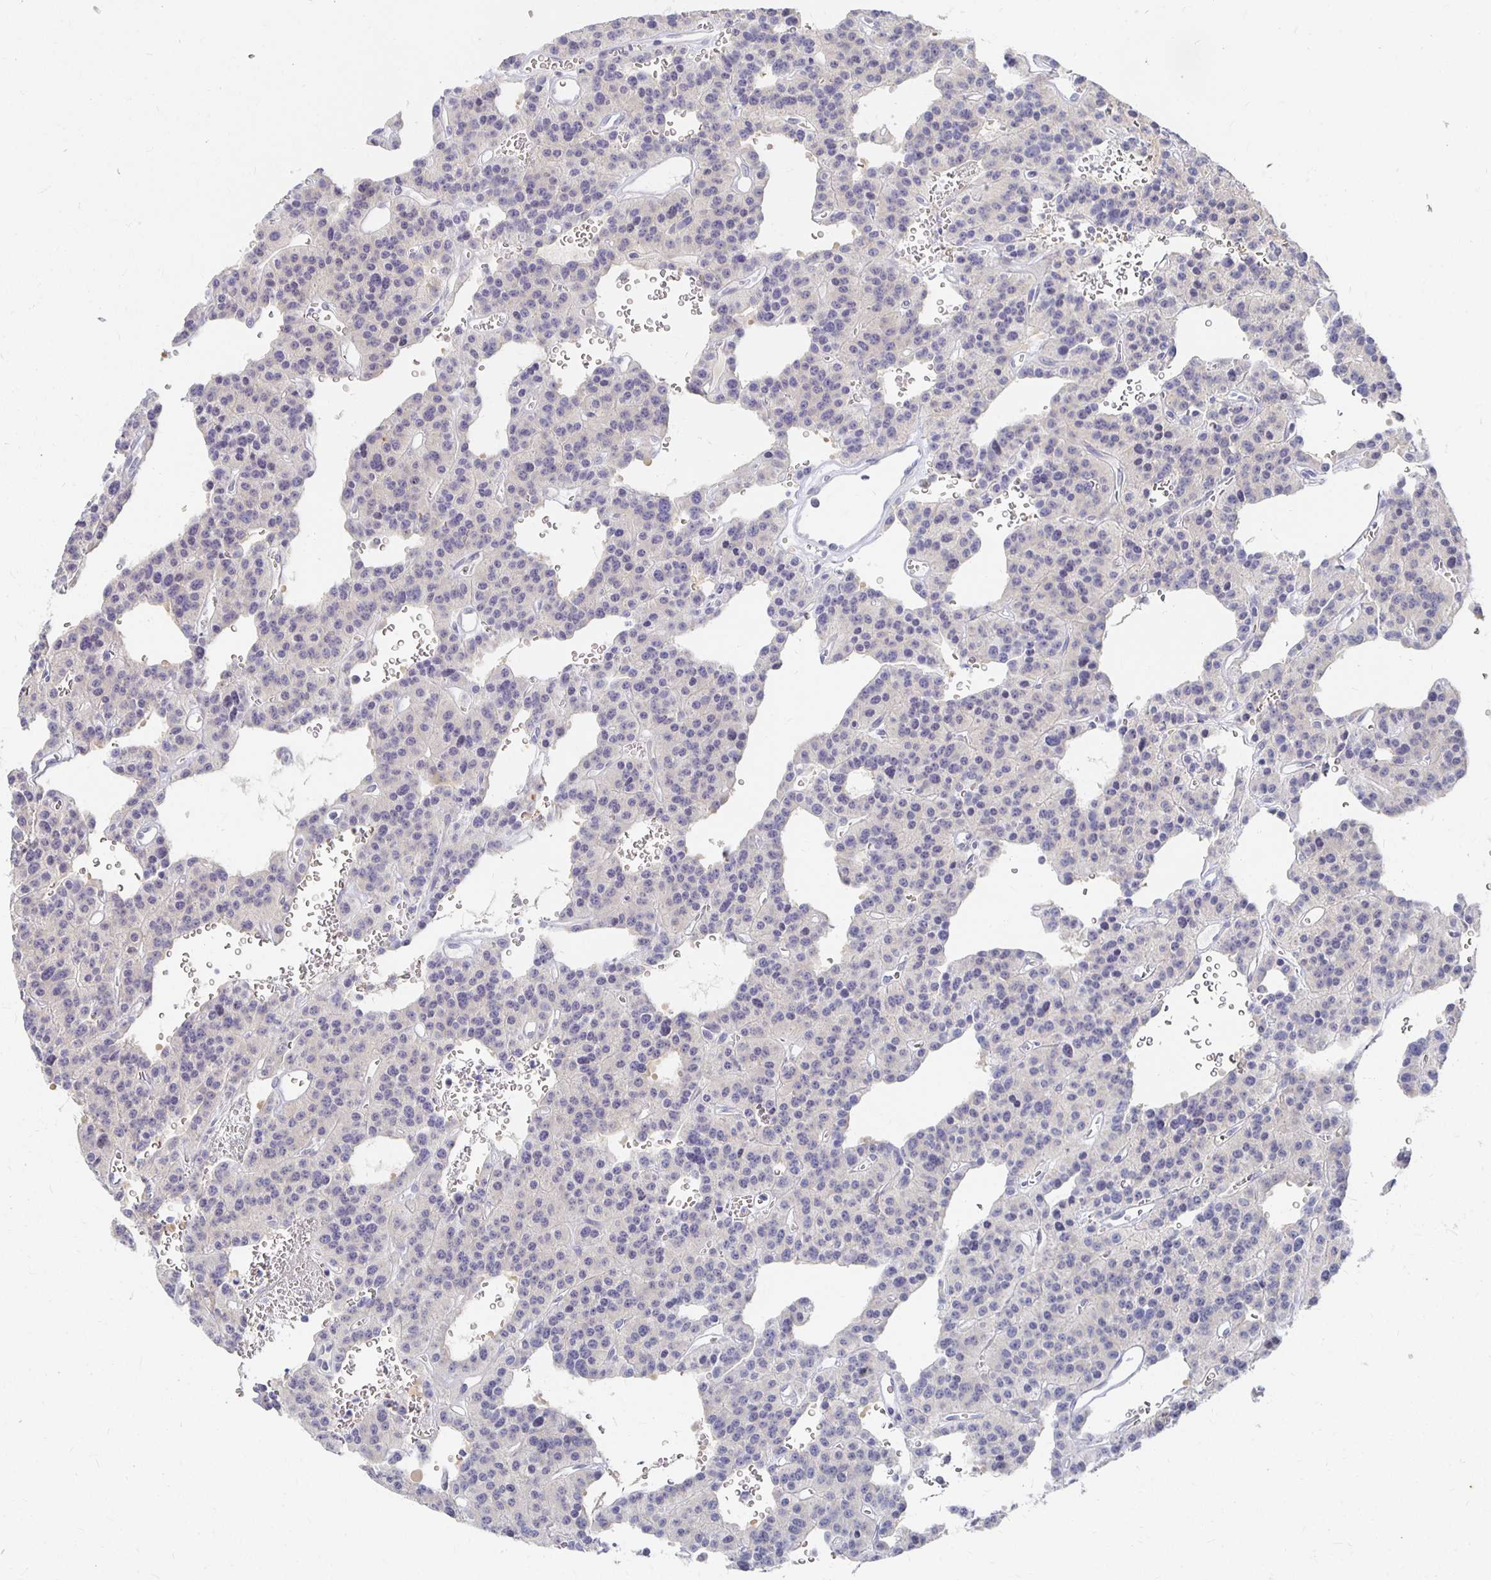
{"staining": {"intensity": "negative", "quantity": "none", "location": "none"}, "tissue": "carcinoid", "cell_type": "Tumor cells", "image_type": "cancer", "snomed": [{"axis": "morphology", "description": "Carcinoid, malignant, NOS"}, {"axis": "topography", "description": "Lung"}], "caption": "IHC of human carcinoid shows no positivity in tumor cells.", "gene": "FKRP", "patient": {"sex": "female", "age": 71}}